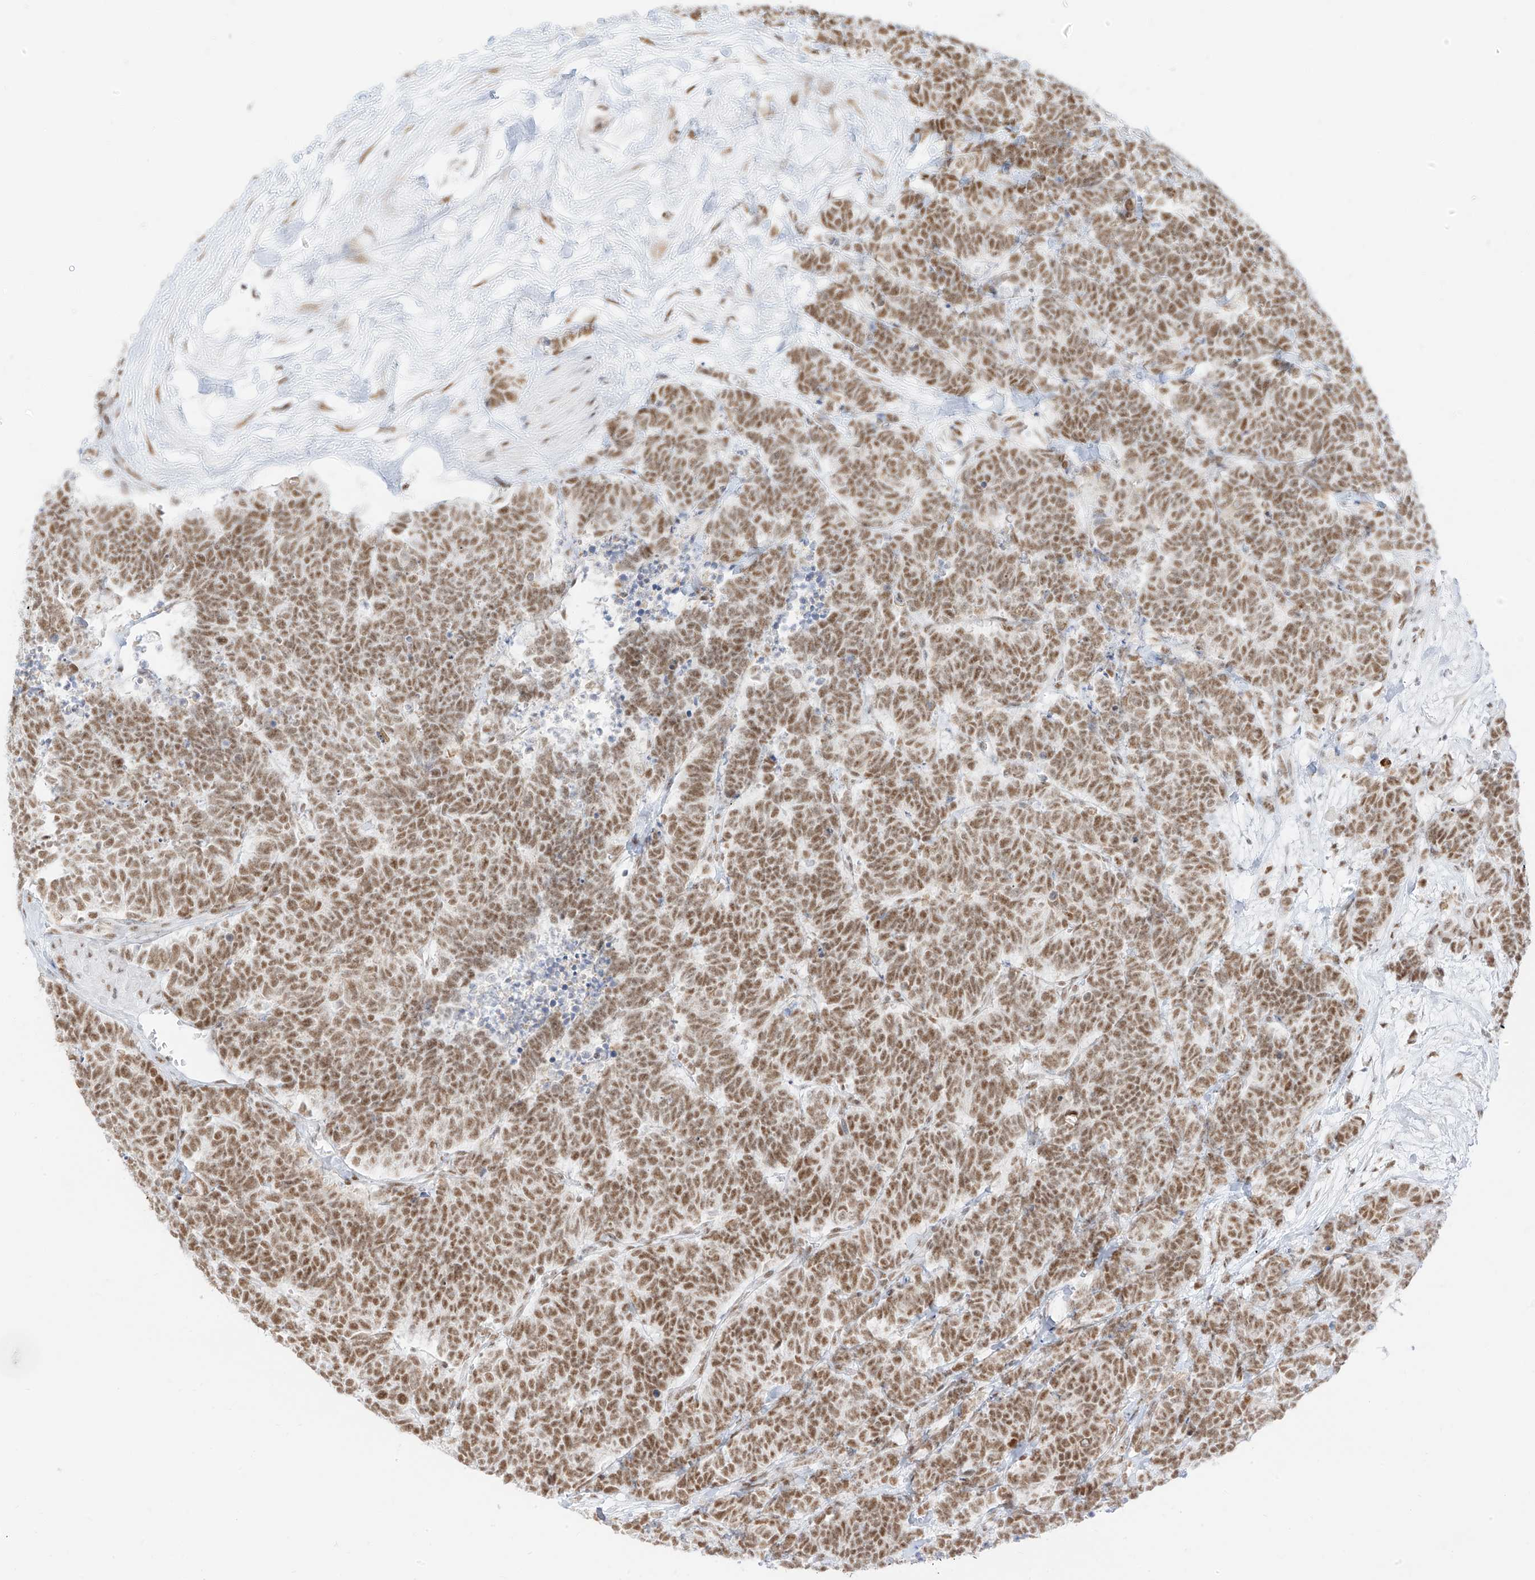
{"staining": {"intensity": "moderate", "quantity": ">75%", "location": "nuclear"}, "tissue": "carcinoid", "cell_type": "Tumor cells", "image_type": "cancer", "snomed": [{"axis": "morphology", "description": "Carcinoma, NOS"}, {"axis": "morphology", "description": "Carcinoid, malignant, NOS"}, {"axis": "topography", "description": "Urinary bladder"}], "caption": "Immunohistochemical staining of human carcinoid reveals medium levels of moderate nuclear protein expression in about >75% of tumor cells.", "gene": "SUPT5H", "patient": {"sex": "male", "age": 57}}